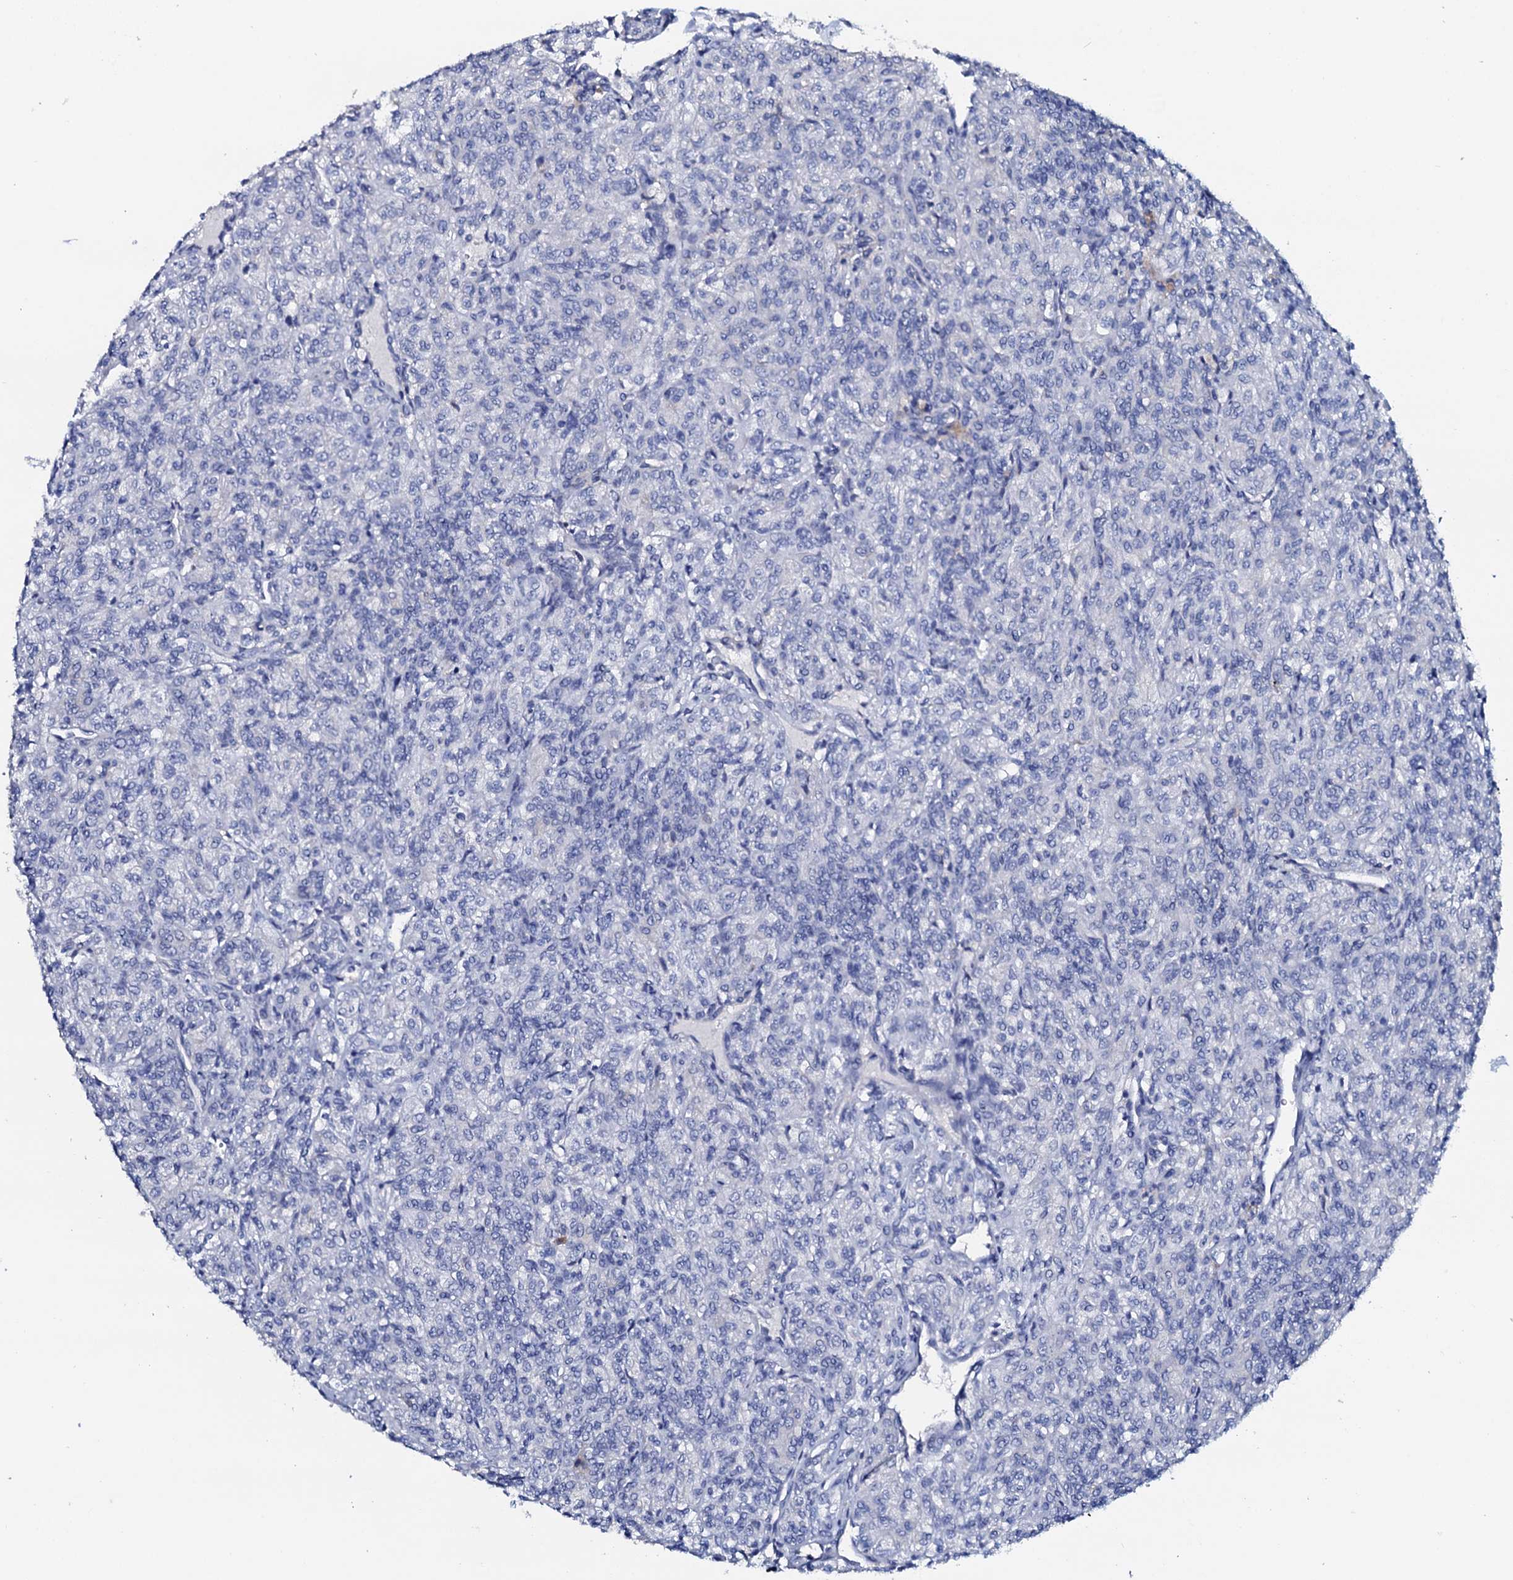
{"staining": {"intensity": "negative", "quantity": "none", "location": "none"}, "tissue": "renal cancer", "cell_type": "Tumor cells", "image_type": "cancer", "snomed": [{"axis": "morphology", "description": "Adenocarcinoma, NOS"}, {"axis": "topography", "description": "Kidney"}], "caption": "Immunohistochemical staining of adenocarcinoma (renal) shows no significant expression in tumor cells.", "gene": "AMER2", "patient": {"sex": "male", "age": 77}}